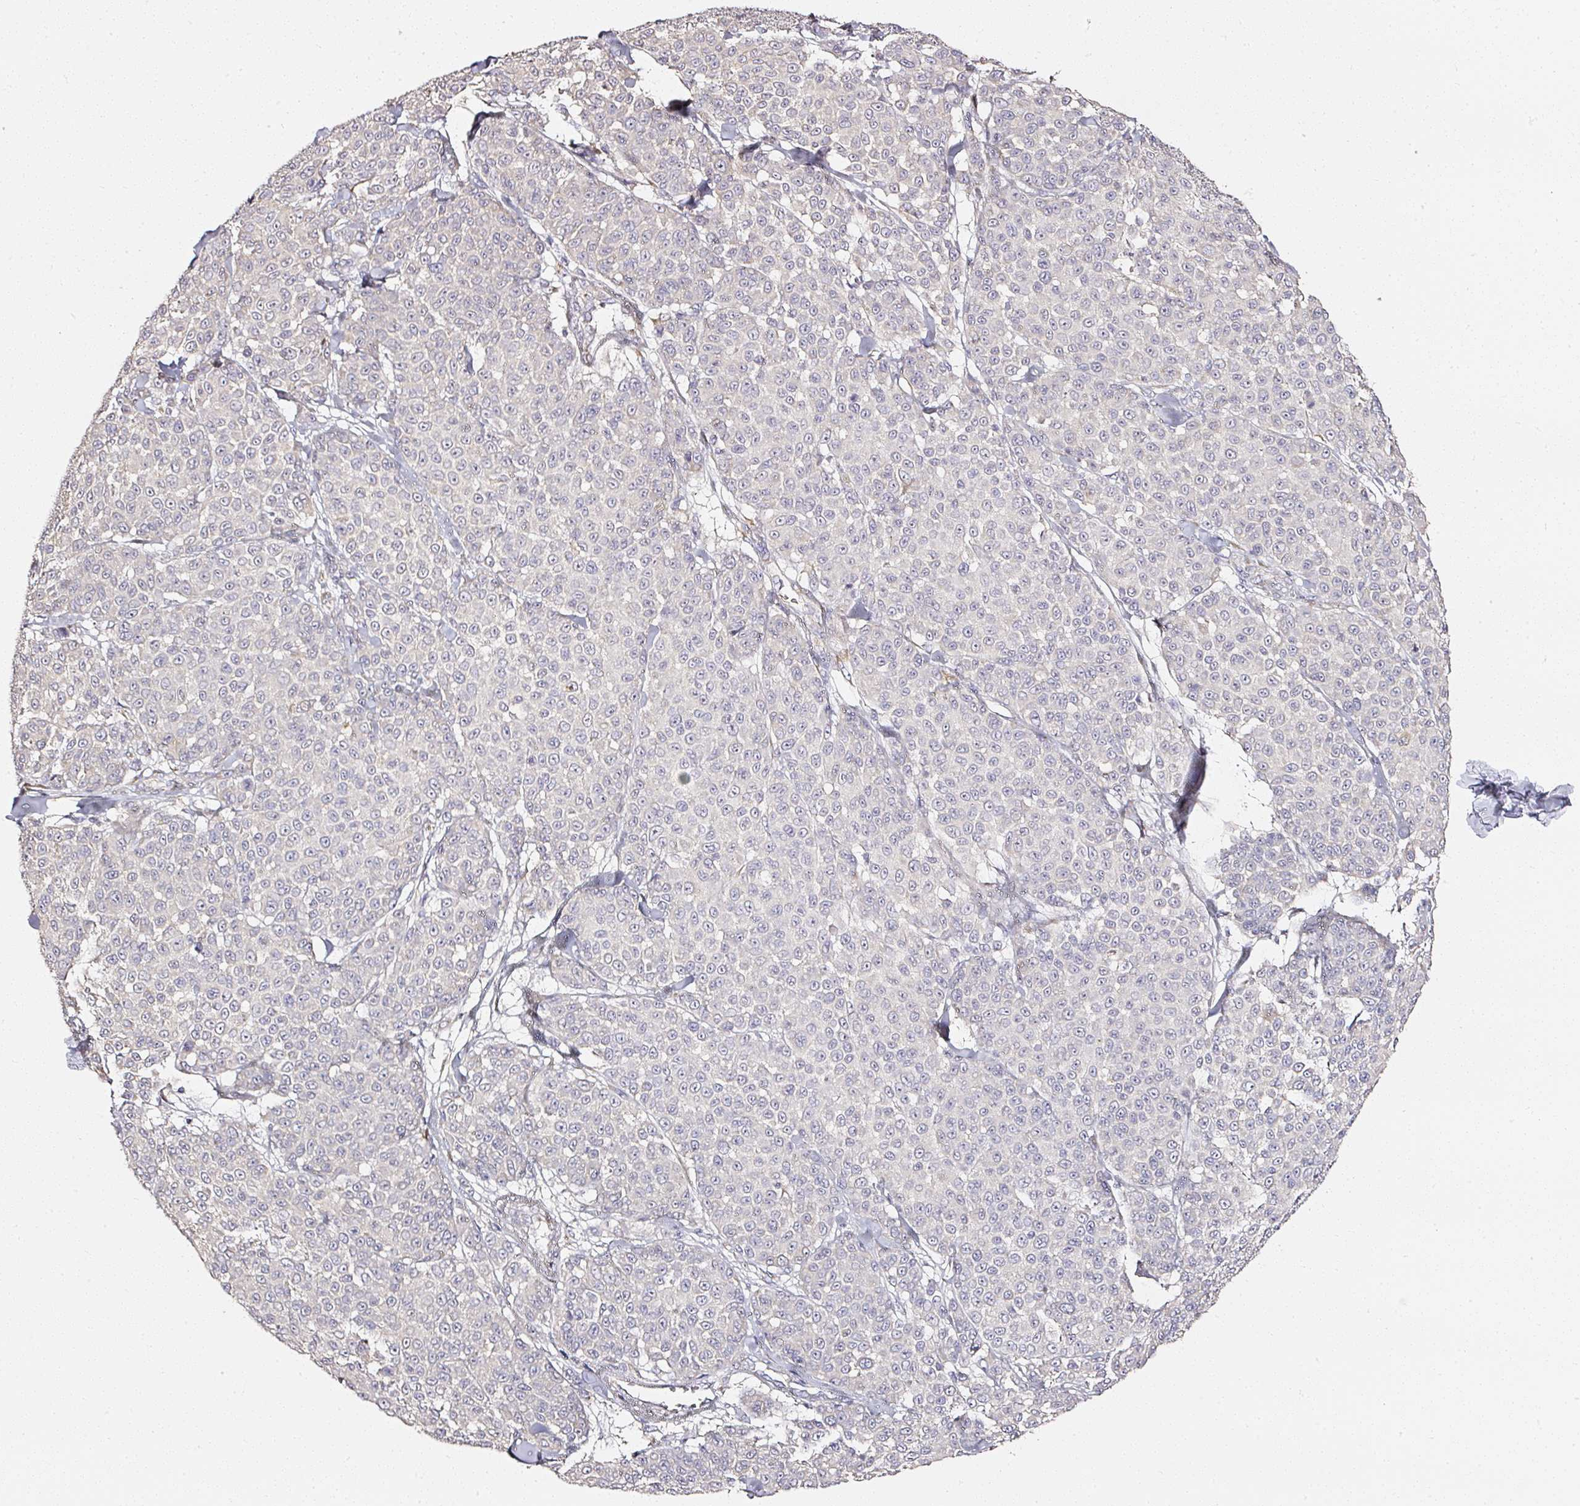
{"staining": {"intensity": "negative", "quantity": "none", "location": "none"}, "tissue": "melanoma", "cell_type": "Tumor cells", "image_type": "cancer", "snomed": [{"axis": "morphology", "description": "Malignant melanoma, NOS"}, {"axis": "topography", "description": "Skin"}], "caption": "This is a histopathology image of immunohistochemistry staining of malignant melanoma, which shows no positivity in tumor cells. (Brightfield microscopy of DAB (3,3'-diaminobenzidine) immunohistochemistry at high magnification).", "gene": "NTRK1", "patient": {"sex": "male", "age": 46}}